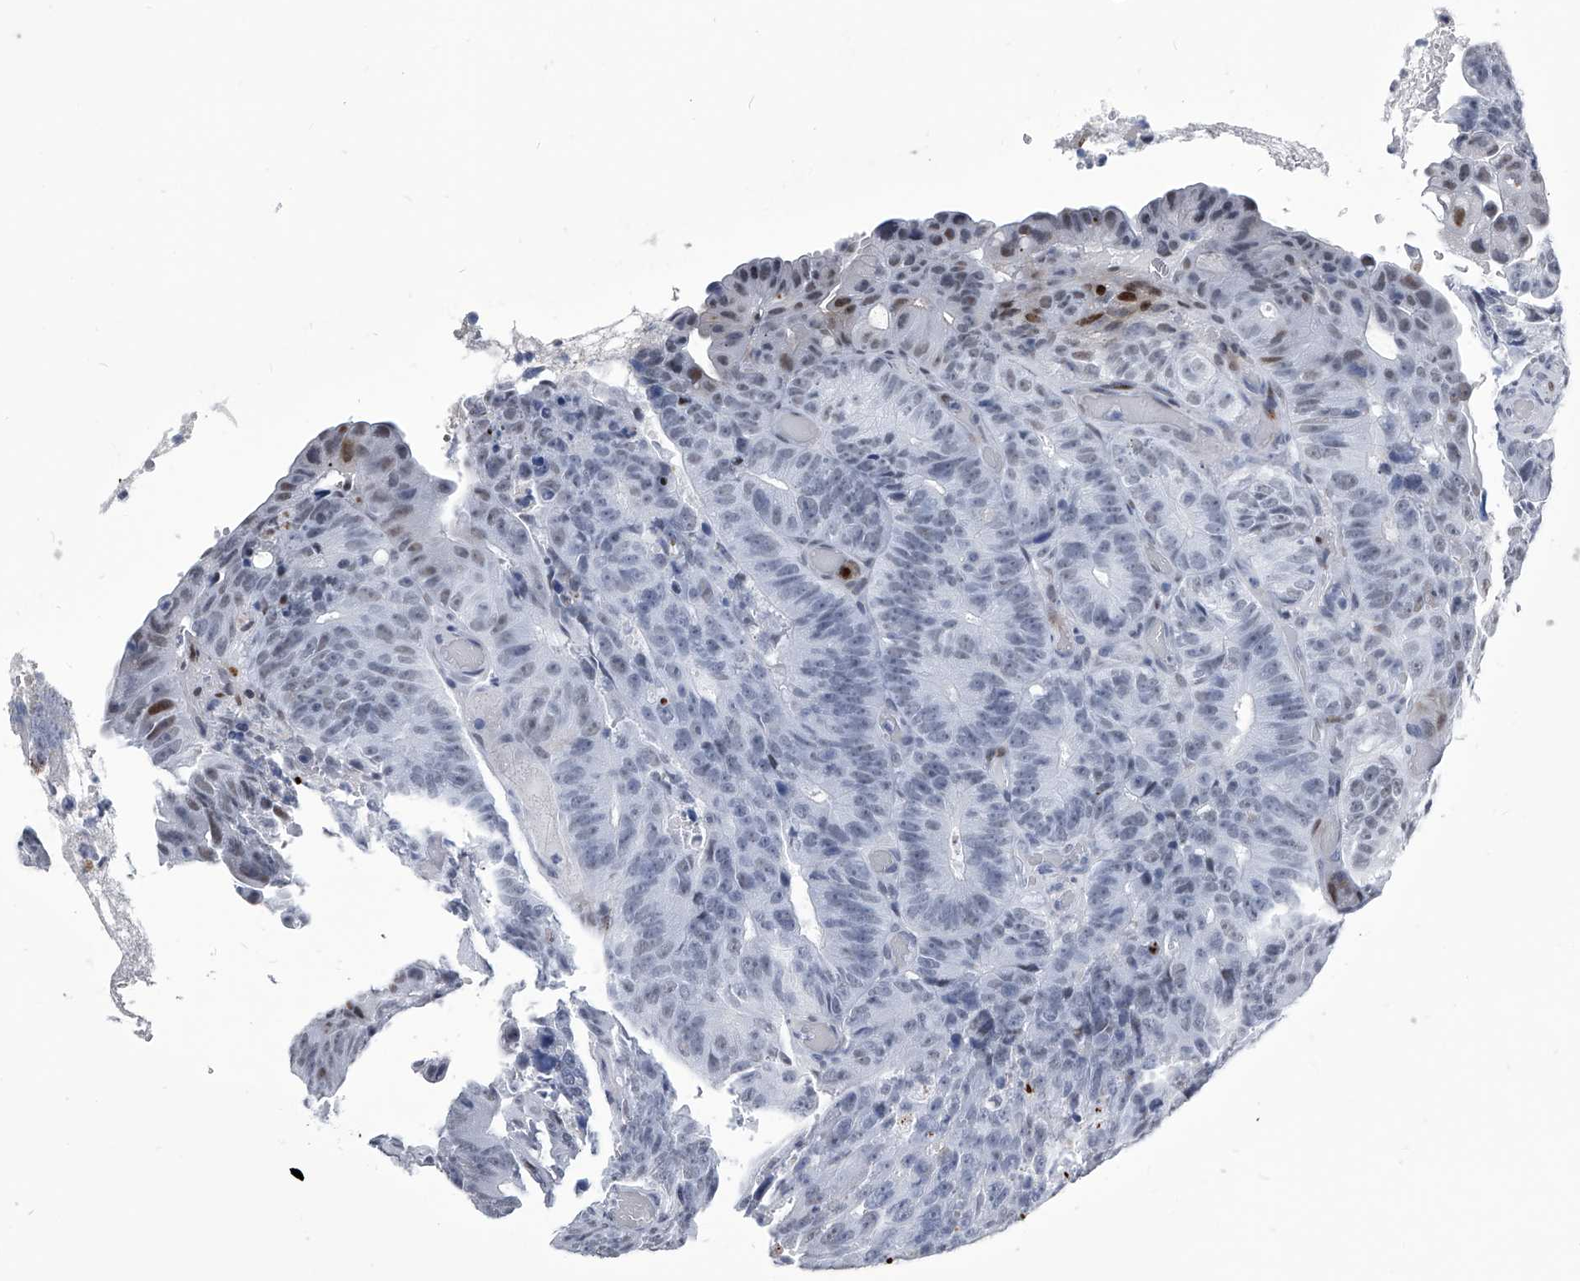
{"staining": {"intensity": "moderate", "quantity": "<25%", "location": "nuclear"}, "tissue": "colorectal cancer", "cell_type": "Tumor cells", "image_type": "cancer", "snomed": [{"axis": "morphology", "description": "Adenocarcinoma, NOS"}, {"axis": "topography", "description": "Colon"}], "caption": "Colorectal cancer stained with a protein marker demonstrates moderate staining in tumor cells.", "gene": "CMTR1", "patient": {"sex": "male", "age": 87}}